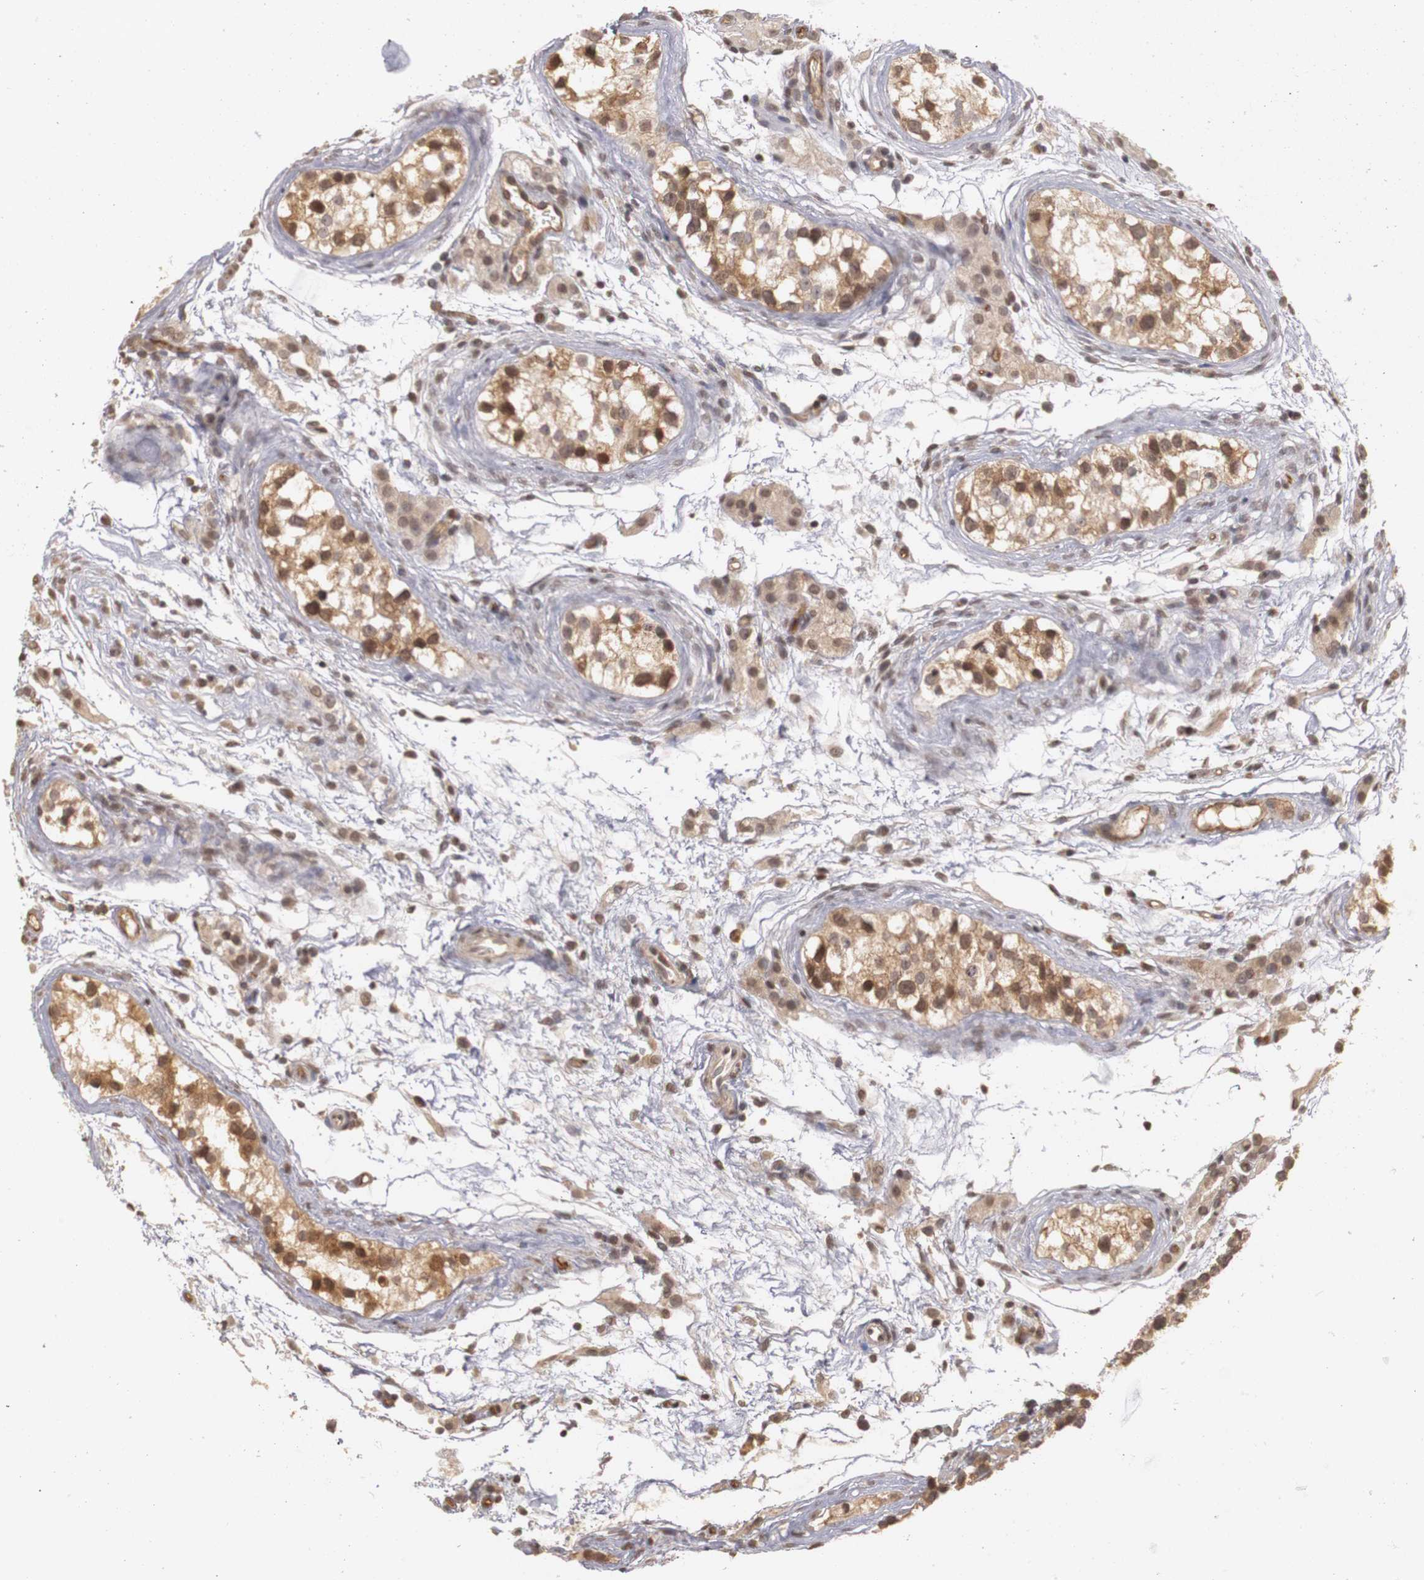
{"staining": {"intensity": "moderate", "quantity": ">75%", "location": "cytoplasmic/membranous,nuclear"}, "tissue": "testis cancer", "cell_type": "Tumor cells", "image_type": "cancer", "snomed": [{"axis": "morphology", "description": "Seminoma, NOS"}, {"axis": "topography", "description": "Testis"}], "caption": "Tumor cells display moderate cytoplasmic/membranous and nuclear staining in about >75% of cells in seminoma (testis).", "gene": "PLEKHA1", "patient": {"sex": "male", "age": 25}}